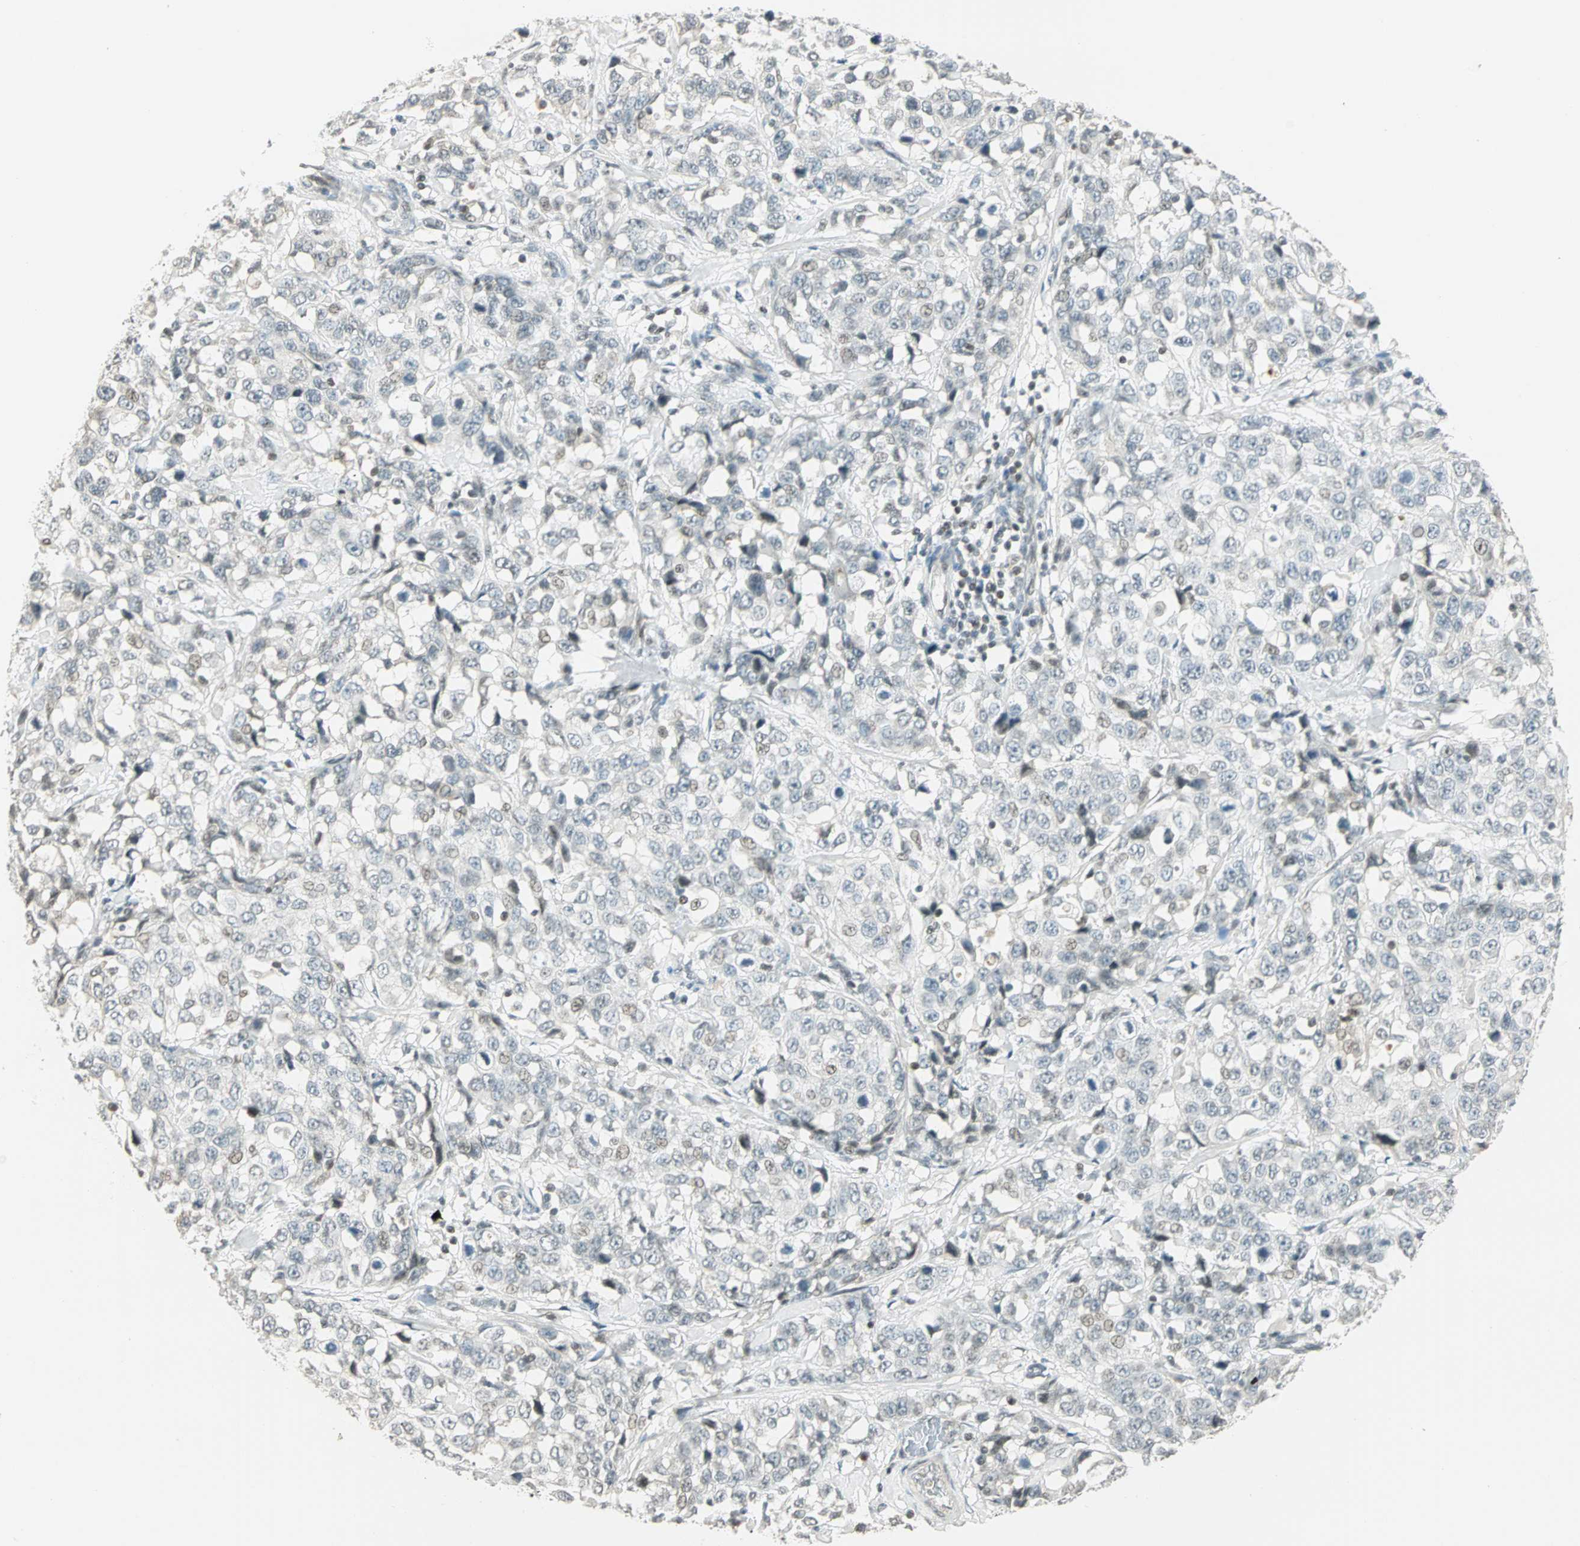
{"staining": {"intensity": "weak", "quantity": "<25%", "location": "nuclear"}, "tissue": "stomach cancer", "cell_type": "Tumor cells", "image_type": "cancer", "snomed": [{"axis": "morphology", "description": "Normal tissue, NOS"}, {"axis": "morphology", "description": "Adenocarcinoma, NOS"}, {"axis": "topography", "description": "Stomach"}], "caption": "High magnification brightfield microscopy of stomach cancer (adenocarcinoma) stained with DAB (brown) and counterstained with hematoxylin (blue): tumor cells show no significant staining.", "gene": "SMAD3", "patient": {"sex": "male", "age": 48}}